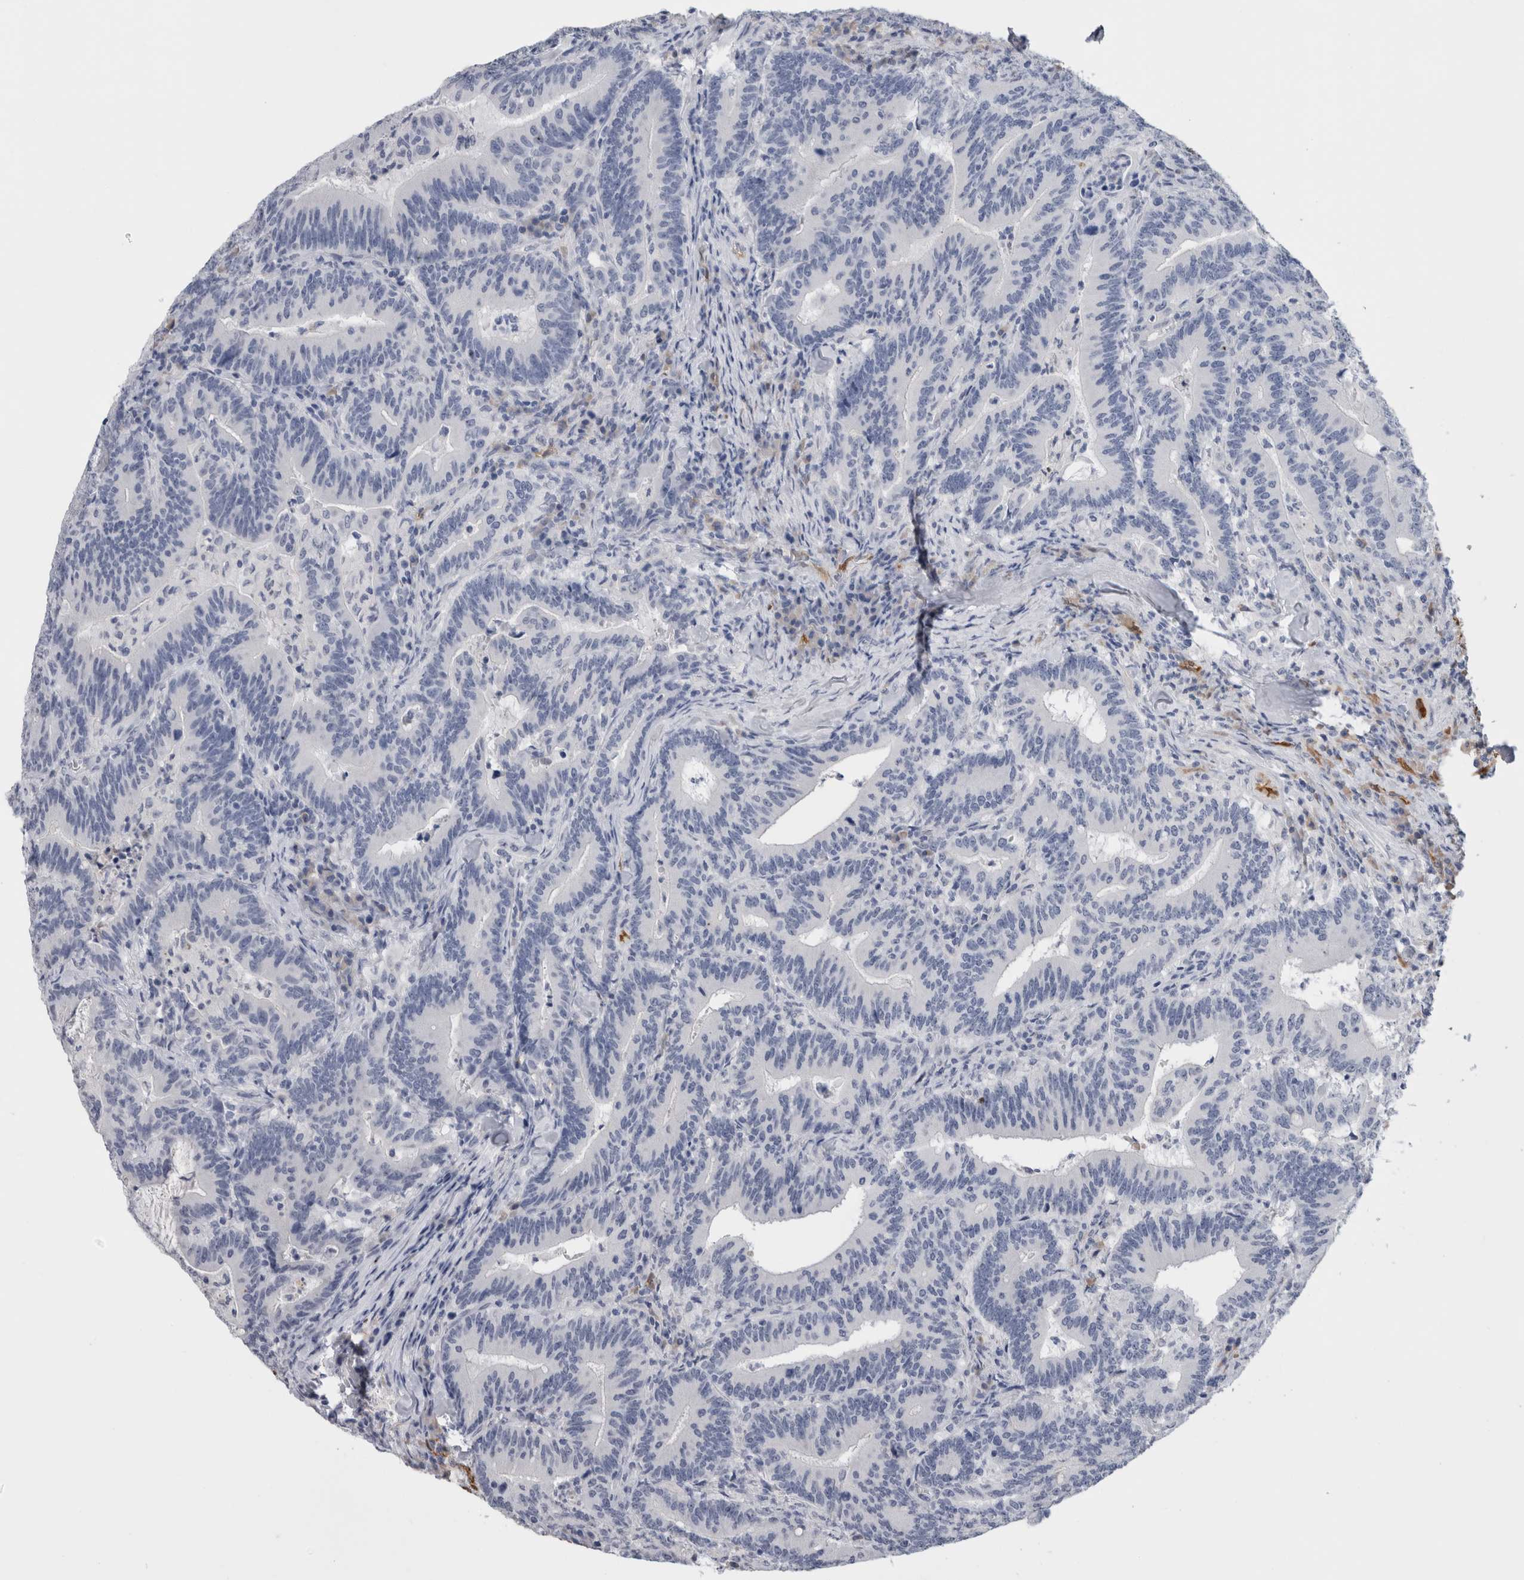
{"staining": {"intensity": "negative", "quantity": "none", "location": "none"}, "tissue": "colorectal cancer", "cell_type": "Tumor cells", "image_type": "cancer", "snomed": [{"axis": "morphology", "description": "Adenocarcinoma, NOS"}, {"axis": "topography", "description": "Colon"}], "caption": "Protein analysis of colorectal cancer shows no significant positivity in tumor cells.", "gene": "FABP4", "patient": {"sex": "female", "age": 66}}